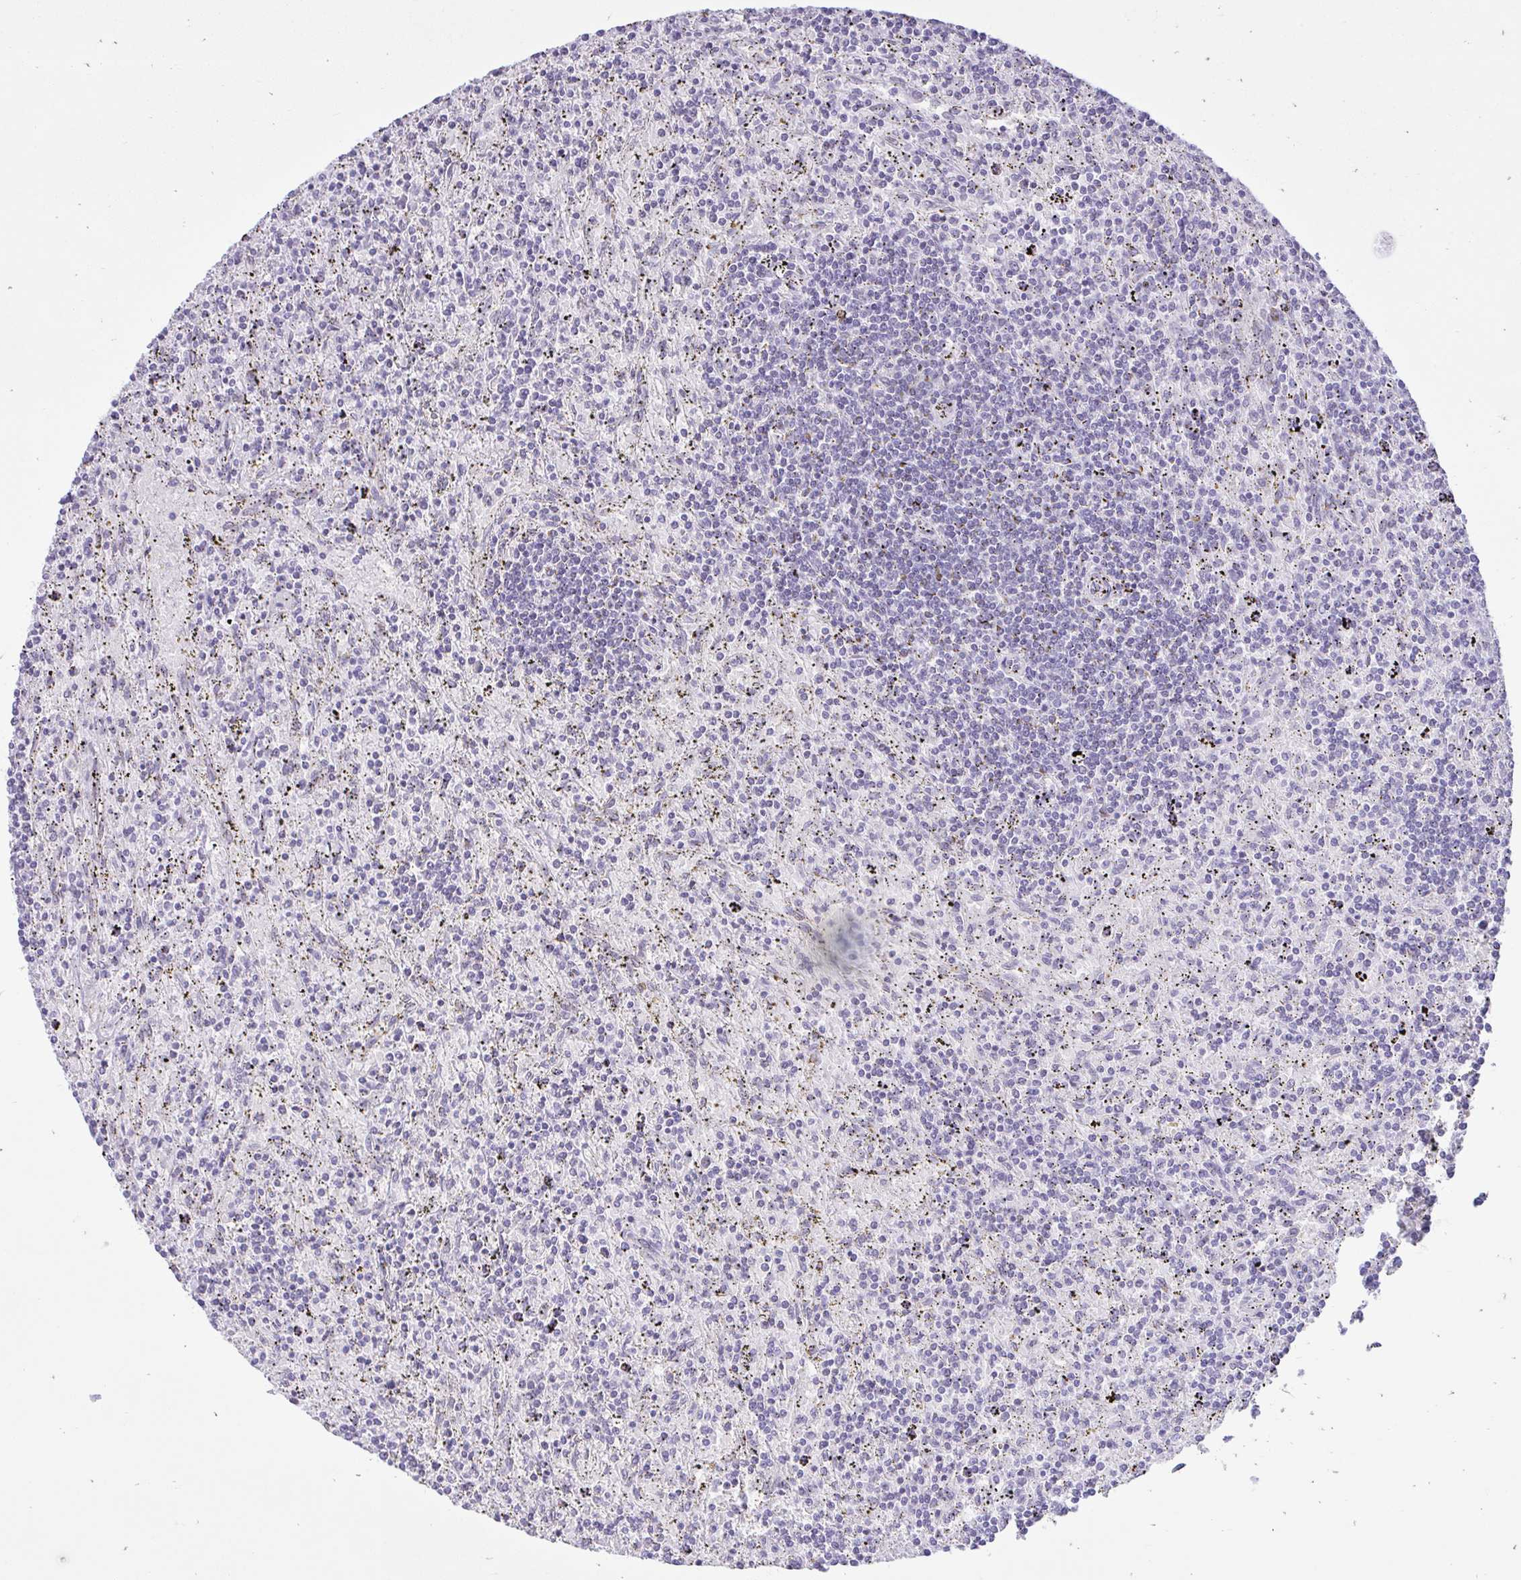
{"staining": {"intensity": "negative", "quantity": "none", "location": "none"}, "tissue": "lymphoma", "cell_type": "Tumor cells", "image_type": "cancer", "snomed": [{"axis": "morphology", "description": "Malignant lymphoma, non-Hodgkin's type, Low grade"}, {"axis": "topography", "description": "Spleen"}], "caption": "Immunohistochemistry micrograph of neoplastic tissue: human lymphoma stained with DAB (3,3'-diaminobenzidine) demonstrates no significant protein positivity in tumor cells.", "gene": "REEP1", "patient": {"sex": "male", "age": 76}}